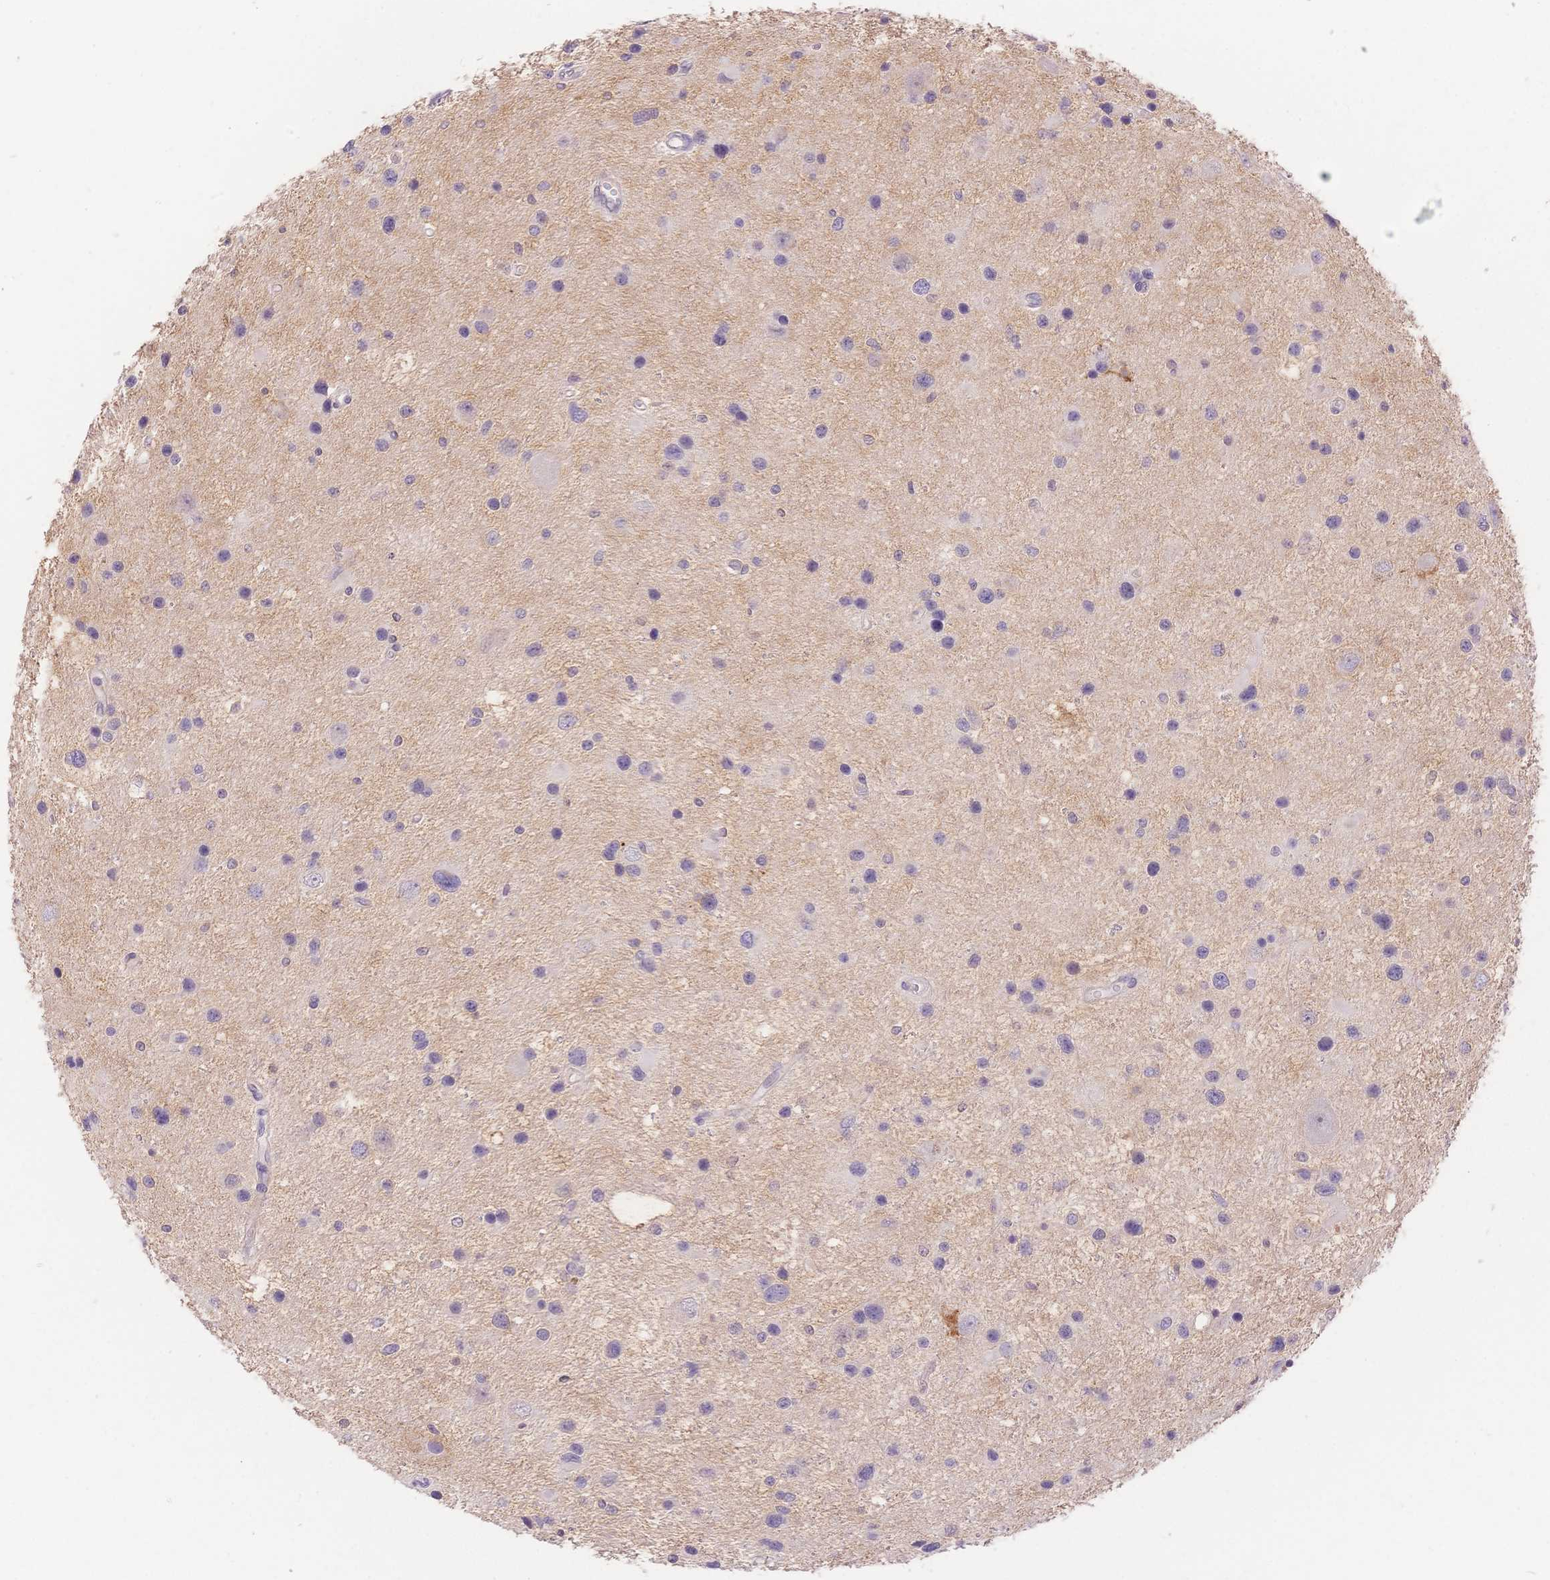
{"staining": {"intensity": "negative", "quantity": "none", "location": "none"}, "tissue": "glioma", "cell_type": "Tumor cells", "image_type": "cancer", "snomed": [{"axis": "morphology", "description": "Glioma, malignant, Low grade"}, {"axis": "topography", "description": "Brain"}], "caption": "This is an immunohistochemistry histopathology image of glioma. There is no expression in tumor cells.", "gene": "MYOM1", "patient": {"sex": "female", "age": 32}}